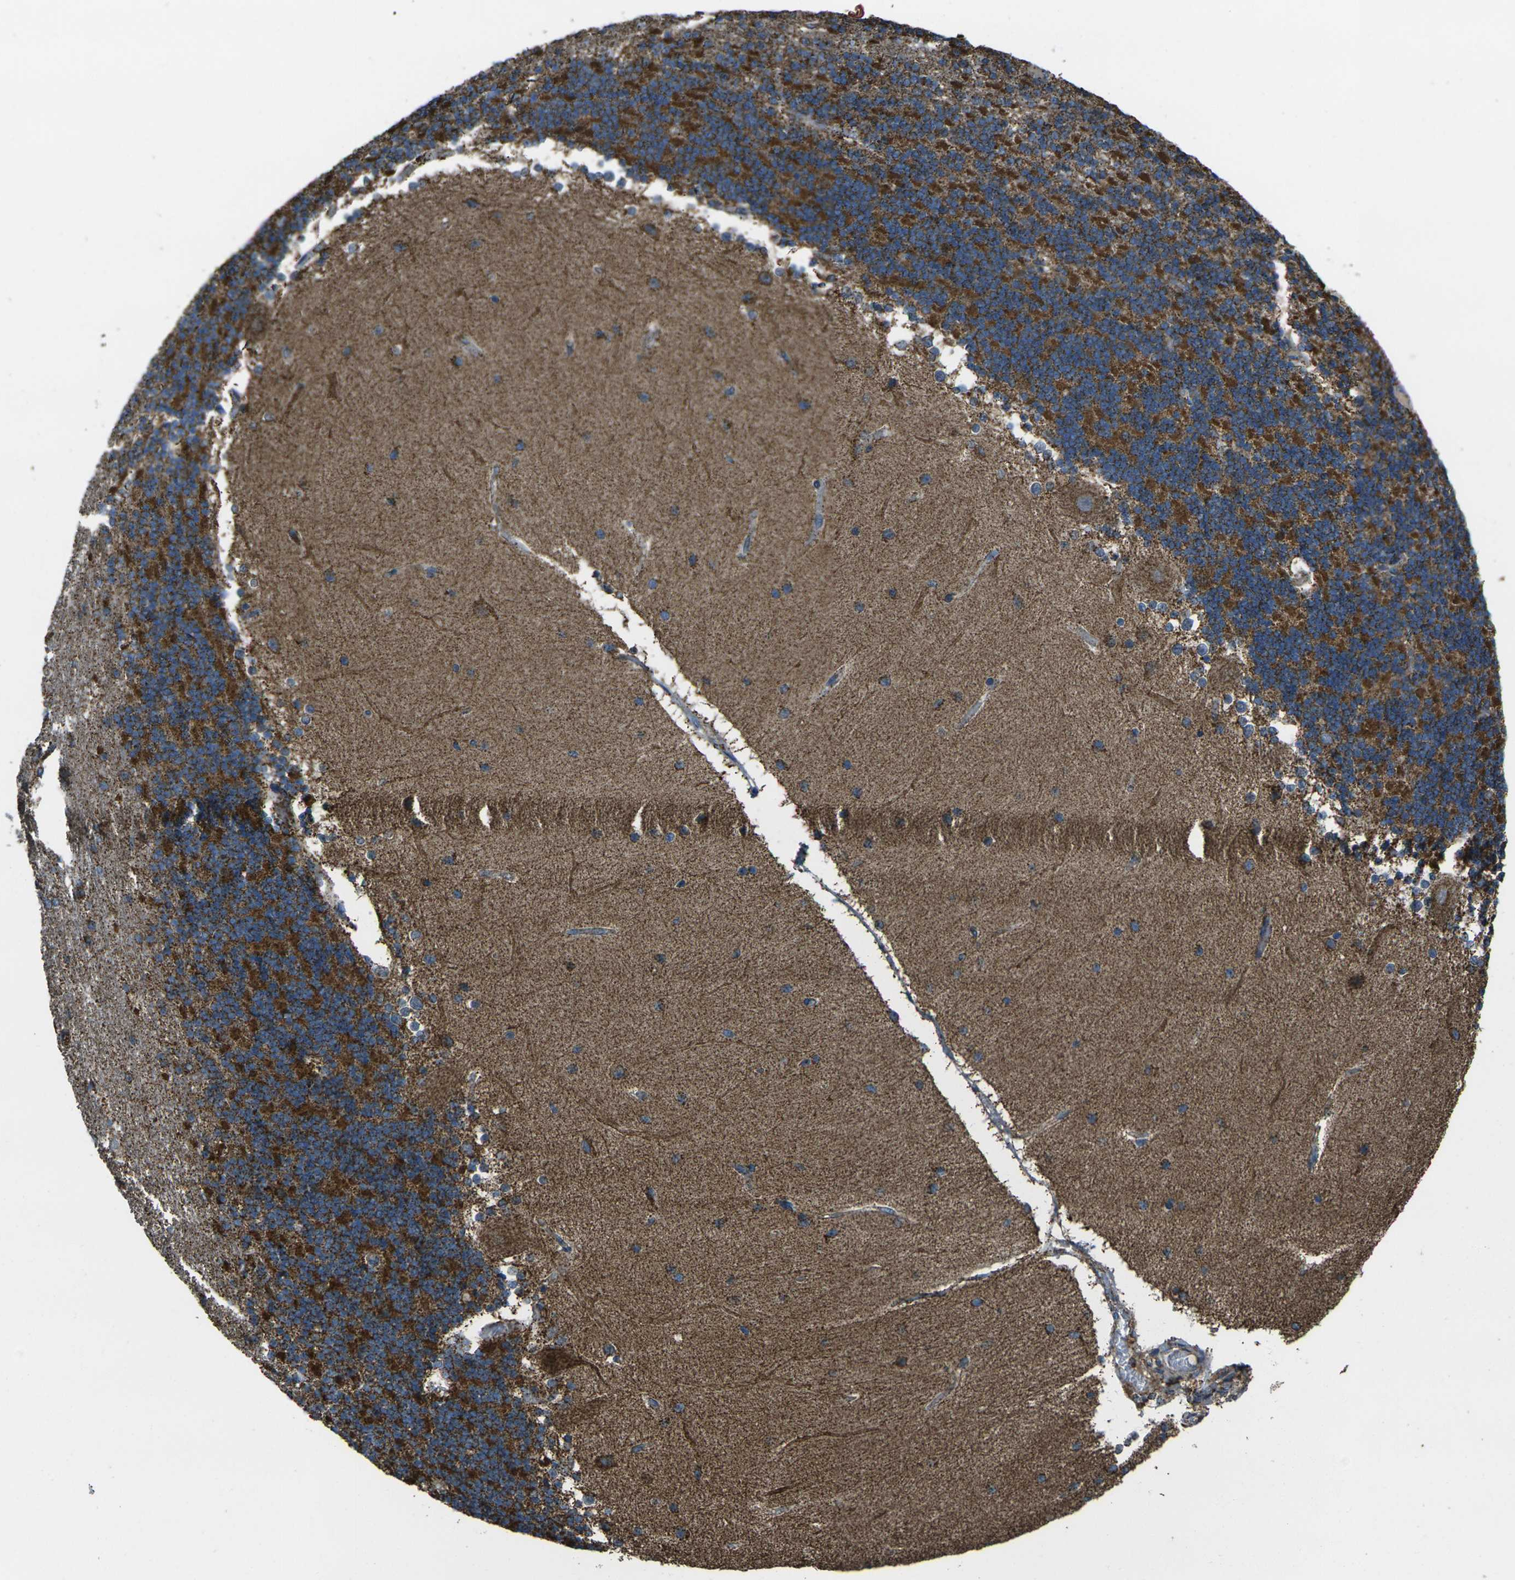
{"staining": {"intensity": "strong", "quantity": ">75%", "location": "cytoplasmic/membranous"}, "tissue": "cerebellum", "cell_type": "Cells in granular layer", "image_type": "normal", "snomed": [{"axis": "morphology", "description": "Normal tissue, NOS"}, {"axis": "topography", "description": "Cerebellum"}], "caption": "A photomicrograph showing strong cytoplasmic/membranous positivity in about >75% of cells in granular layer in normal cerebellum, as visualized by brown immunohistochemical staining.", "gene": "KLHL5", "patient": {"sex": "female", "age": 54}}